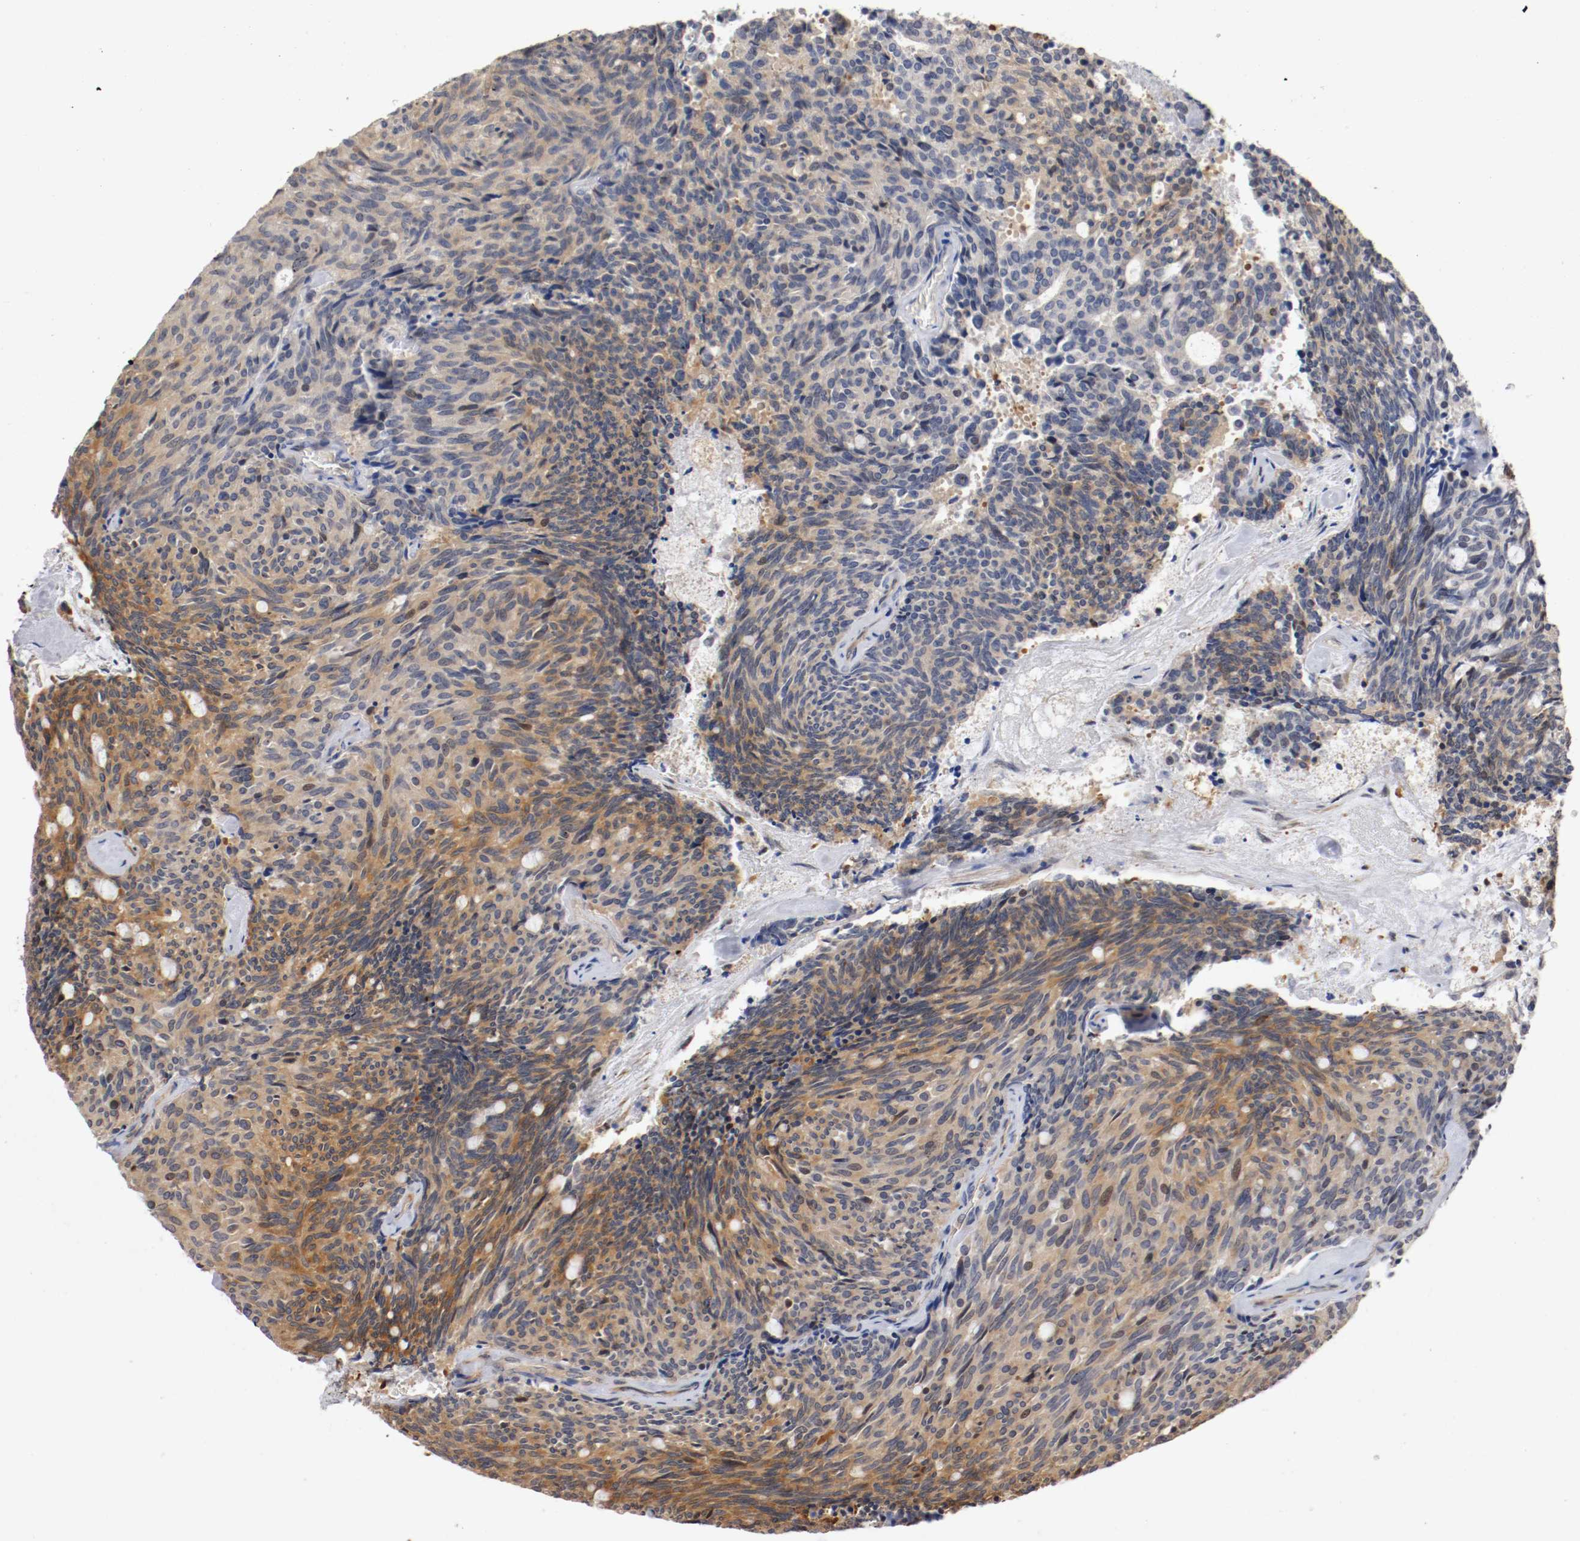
{"staining": {"intensity": "moderate", "quantity": "25%-75%", "location": "cytoplasmic/membranous"}, "tissue": "carcinoid", "cell_type": "Tumor cells", "image_type": "cancer", "snomed": [{"axis": "morphology", "description": "Carcinoid, malignant, NOS"}, {"axis": "topography", "description": "Pancreas"}], "caption": "Immunohistochemistry (DAB) staining of carcinoid shows moderate cytoplasmic/membranous protein positivity in approximately 25%-75% of tumor cells. (DAB (3,3'-diaminobenzidine) IHC, brown staining for protein, blue staining for nuclei).", "gene": "RBM23", "patient": {"sex": "female", "age": 54}}